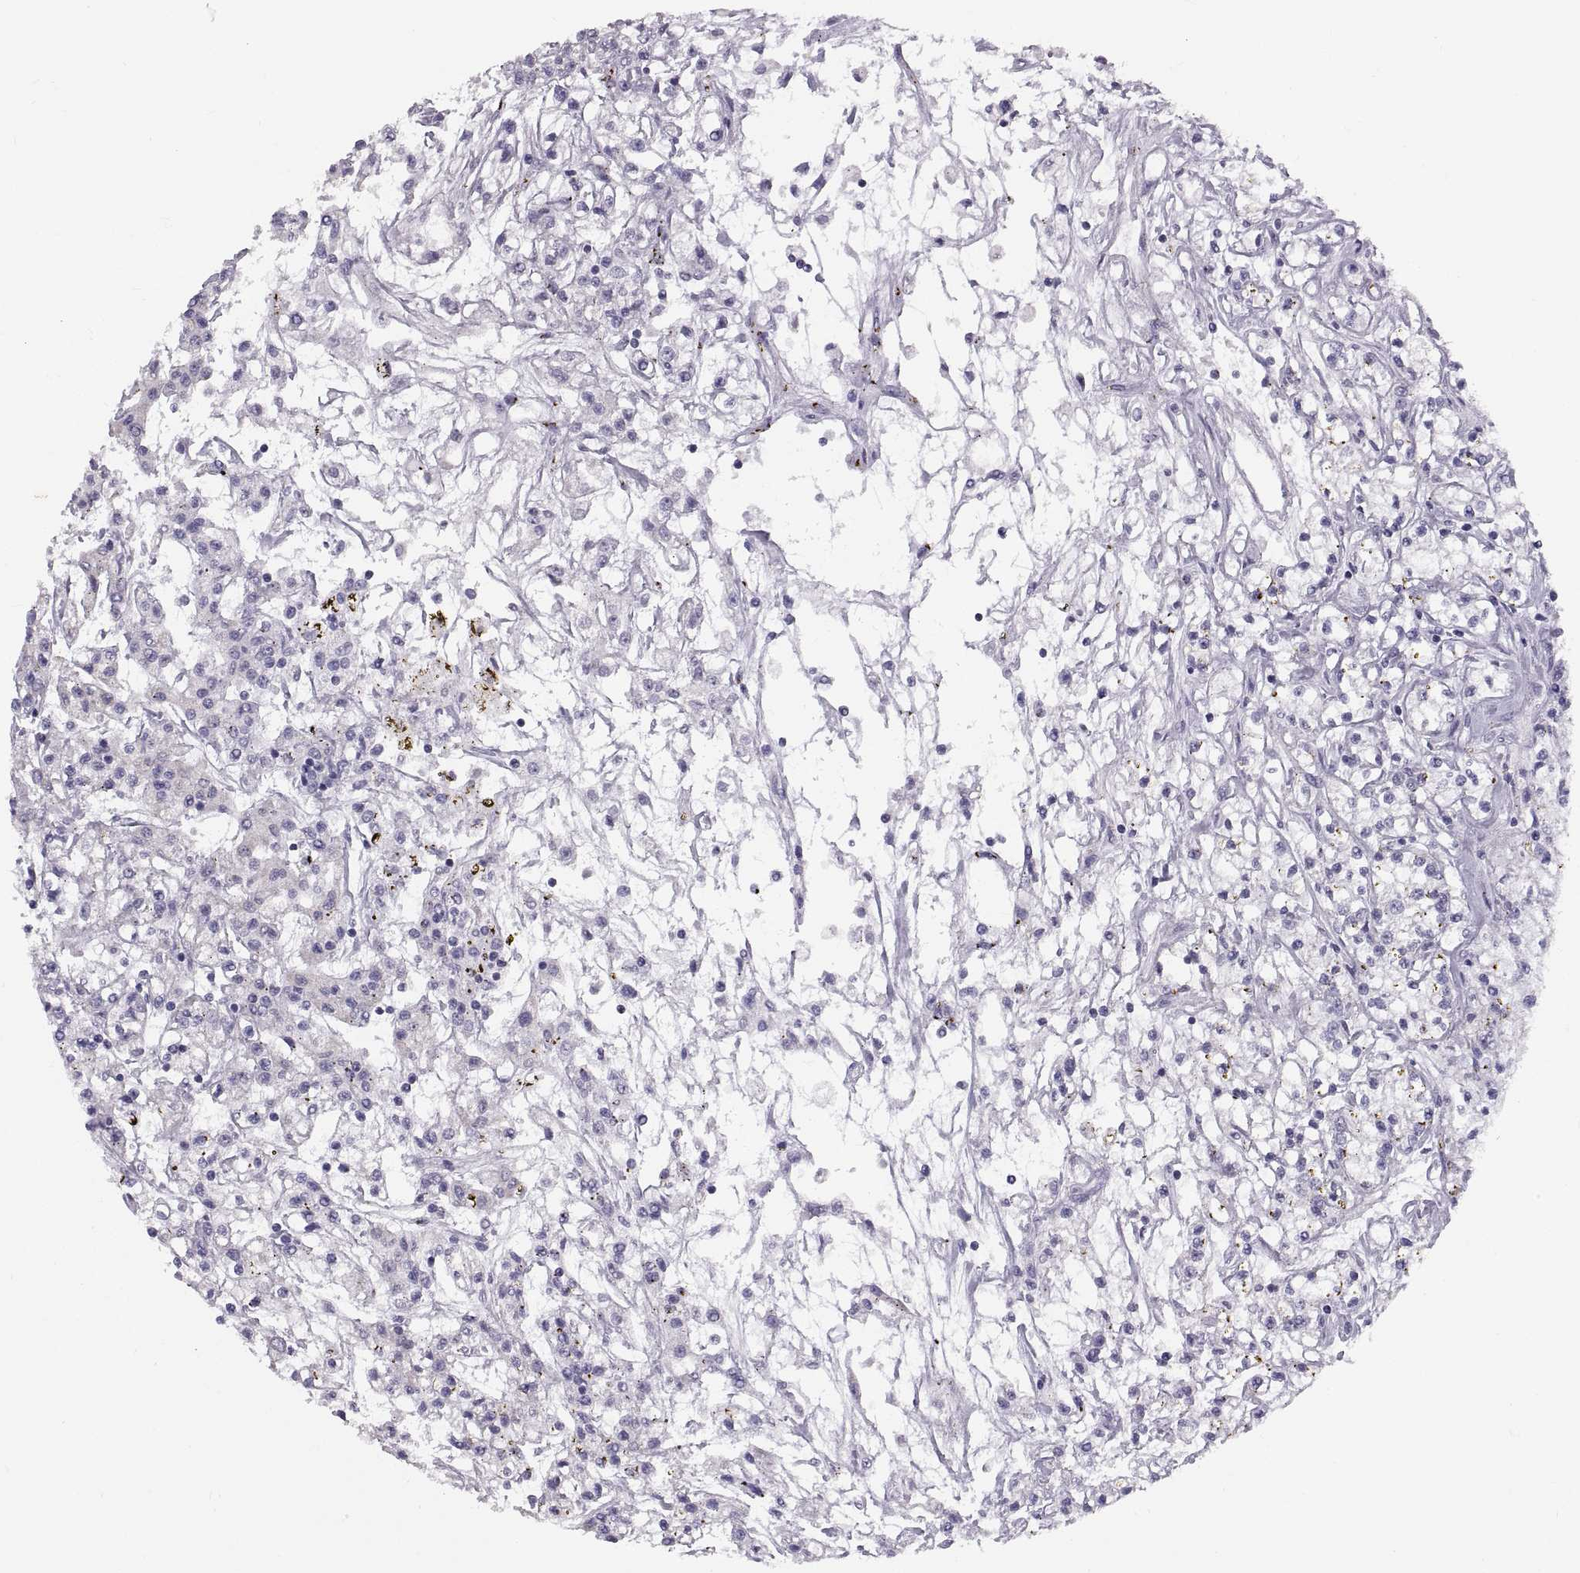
{"staining": {"intensity": "negative", "quantity": "none", "location": "none"}, "tissue": "renal cancer", "cell_type": "Tumor cells", "image_type": "cancer", "snomed": [{"axis": "morphology", "description": "Adenocarcinoma, NOS"}, {"axis": "topography", "description": "Kidney"}], "caption": "Immunohistochemistry (IHC) histopathology image of renal adenocarcinoma stained for a protein (brown), which shows no positivity in tumor cells.", "gene": "WBP2NL", "patient": {"sex": "female", "age": 59}}